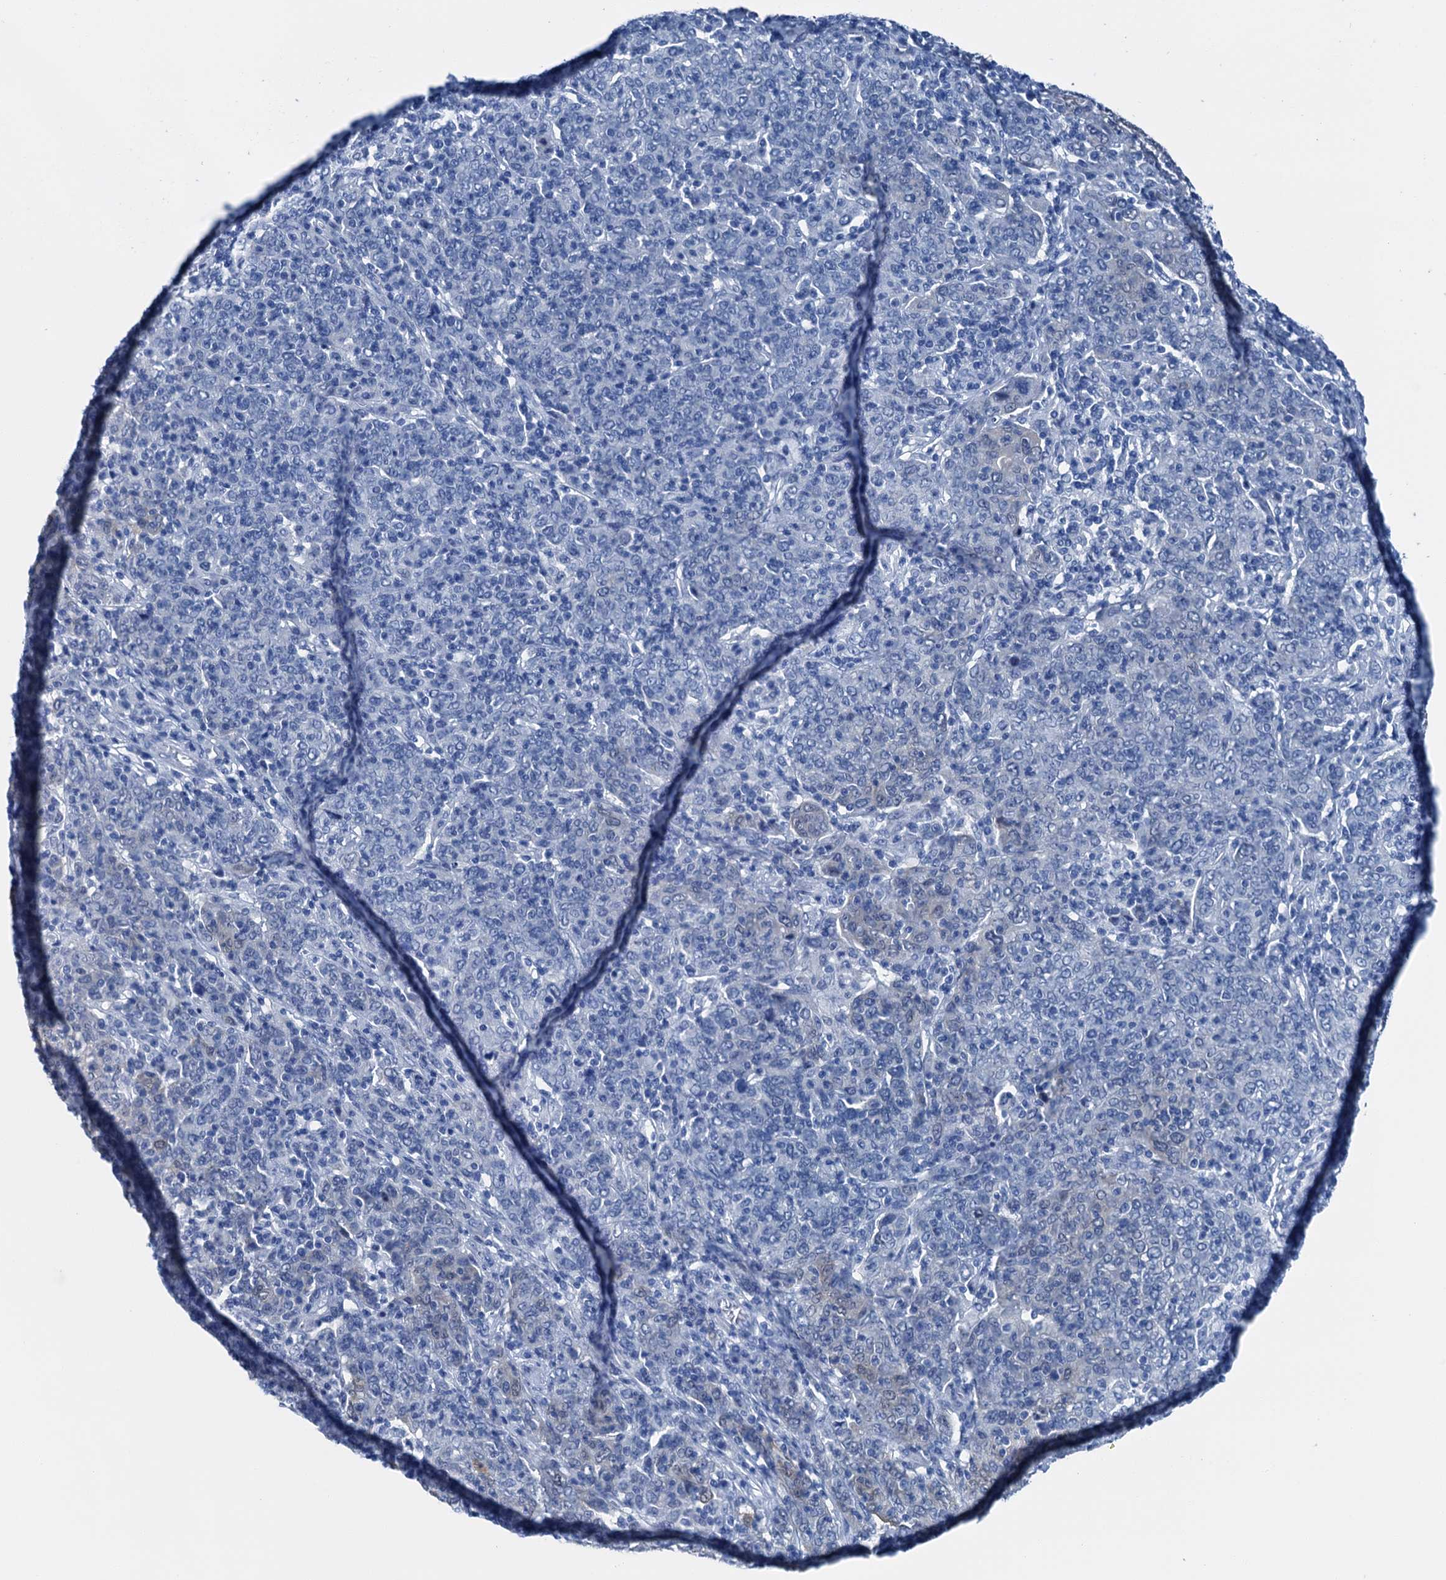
{"staining": {"intensity": "negative", "quantity": "none", "location": "none"}, "tissue": "cervical cancer", "cell_type": "Tumor cells", "image_type": "cancer", "snomed": [{"axis": "morphology", "description": "Squamous cell carcinoma, NOS"}, {"axis": "topography", "description": "Cervix"}], "caption": "DAB (3,3'-diaminobenzidine) immunohistochemical staining of human cervical cancer (squamous cell carcinoma) exhibits no significant staining in tumor cells.", "gene": "CBLN3", "patient": {"sex": "female", "age": 67}}